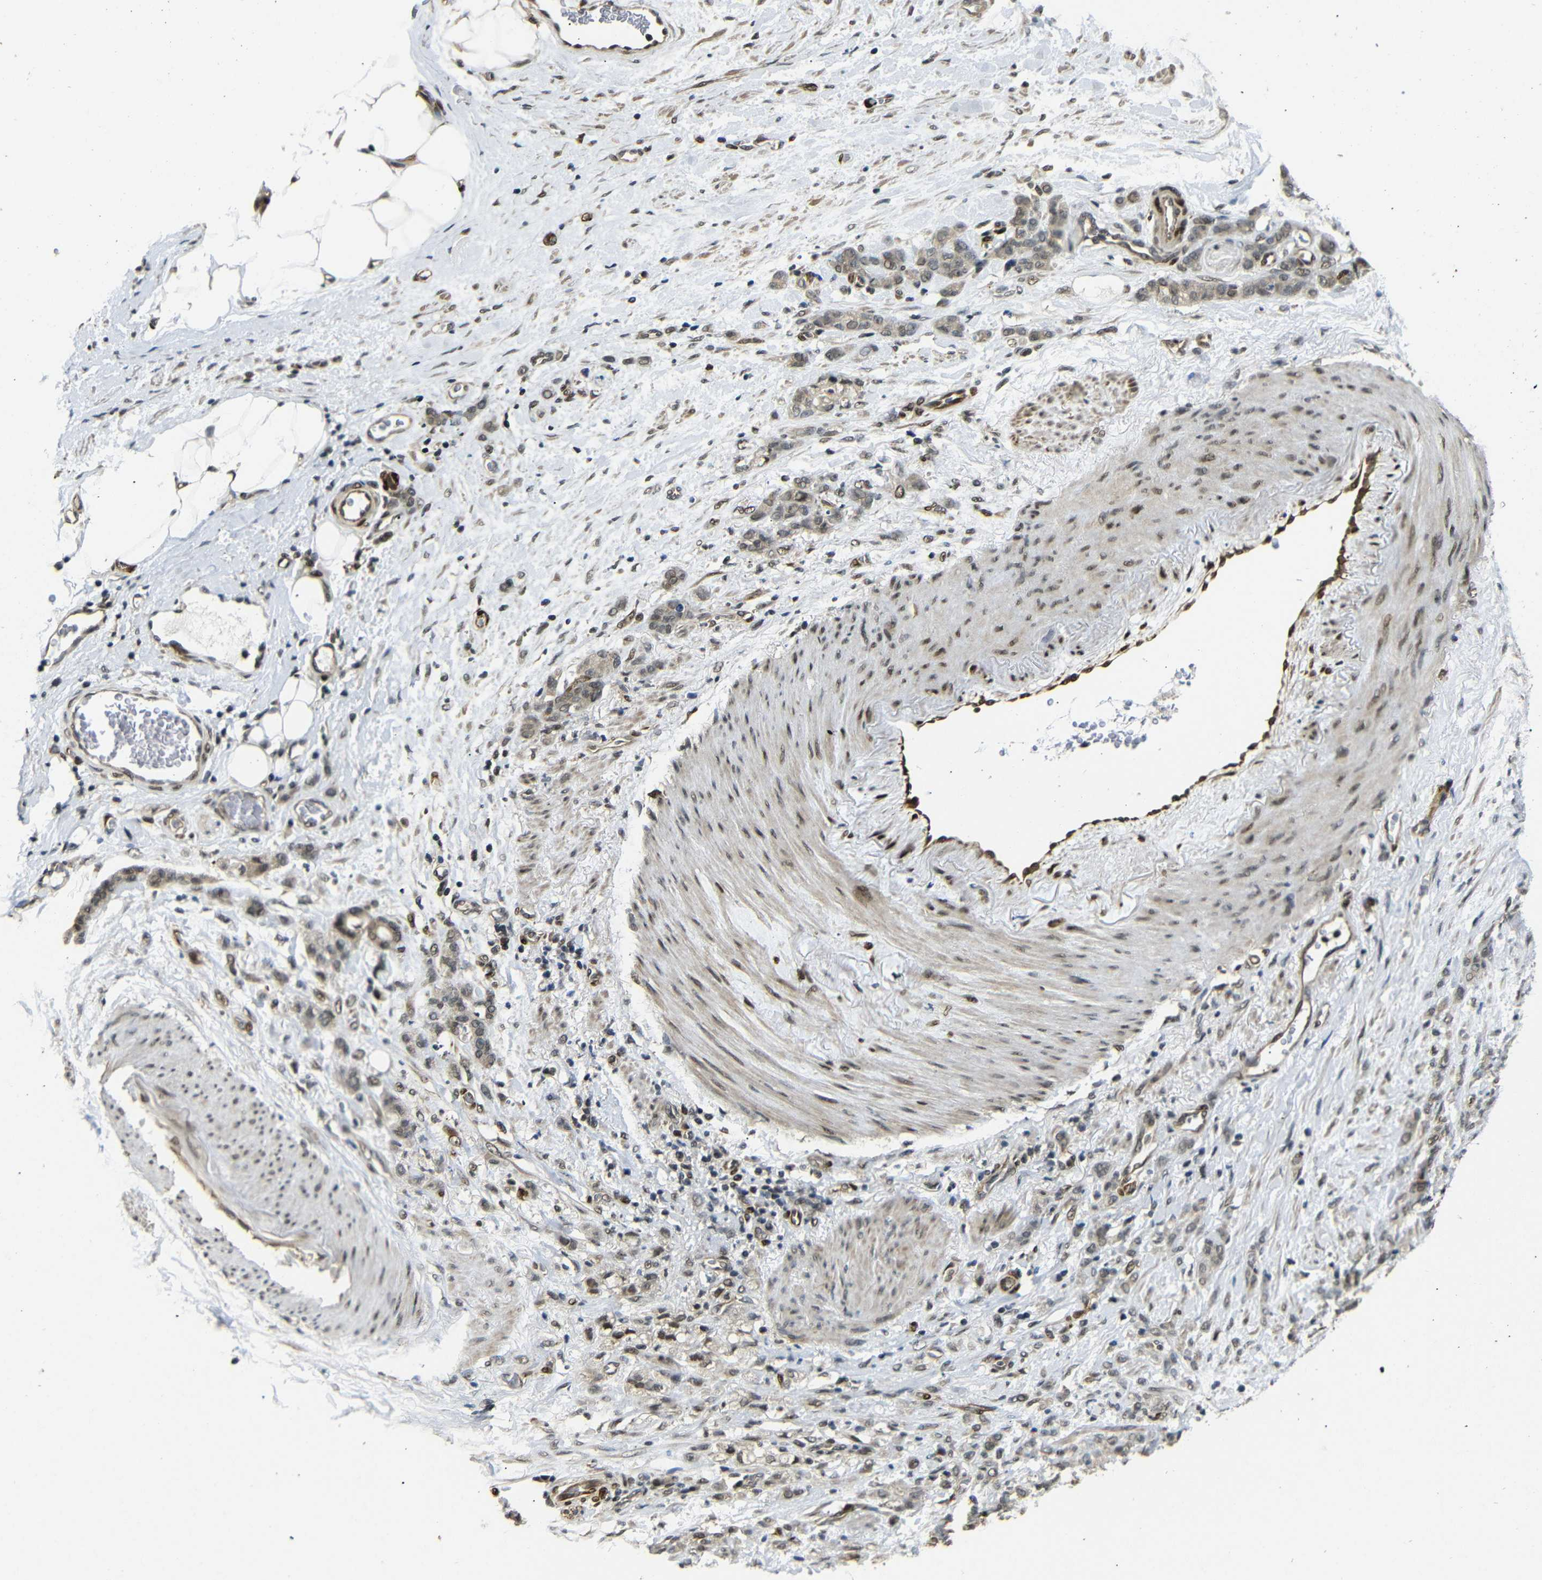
{"staining": {"intensity": "moderate", "quantity": ">75%", "location": "cytoplasmic/membranous,nuclear"}, "tissue": "stomach cancer", "cell_type": "Tumor cells", "image_type": "cancer", "snomed": [{"axis": "morphology", "description": "Adenocarcinoma, NOS"}, {"axis": "topography", "description": "Stomach"}], "caption": "Brown immunohistochemical staining in human adenocarcinoma (stomach) exhibits moderate cytoplasmic/membranous and nuclear positivity in approximately >75% of tumor cells.", "gene": "TBX2", "patient": {"sex": "male", "age": 82}}